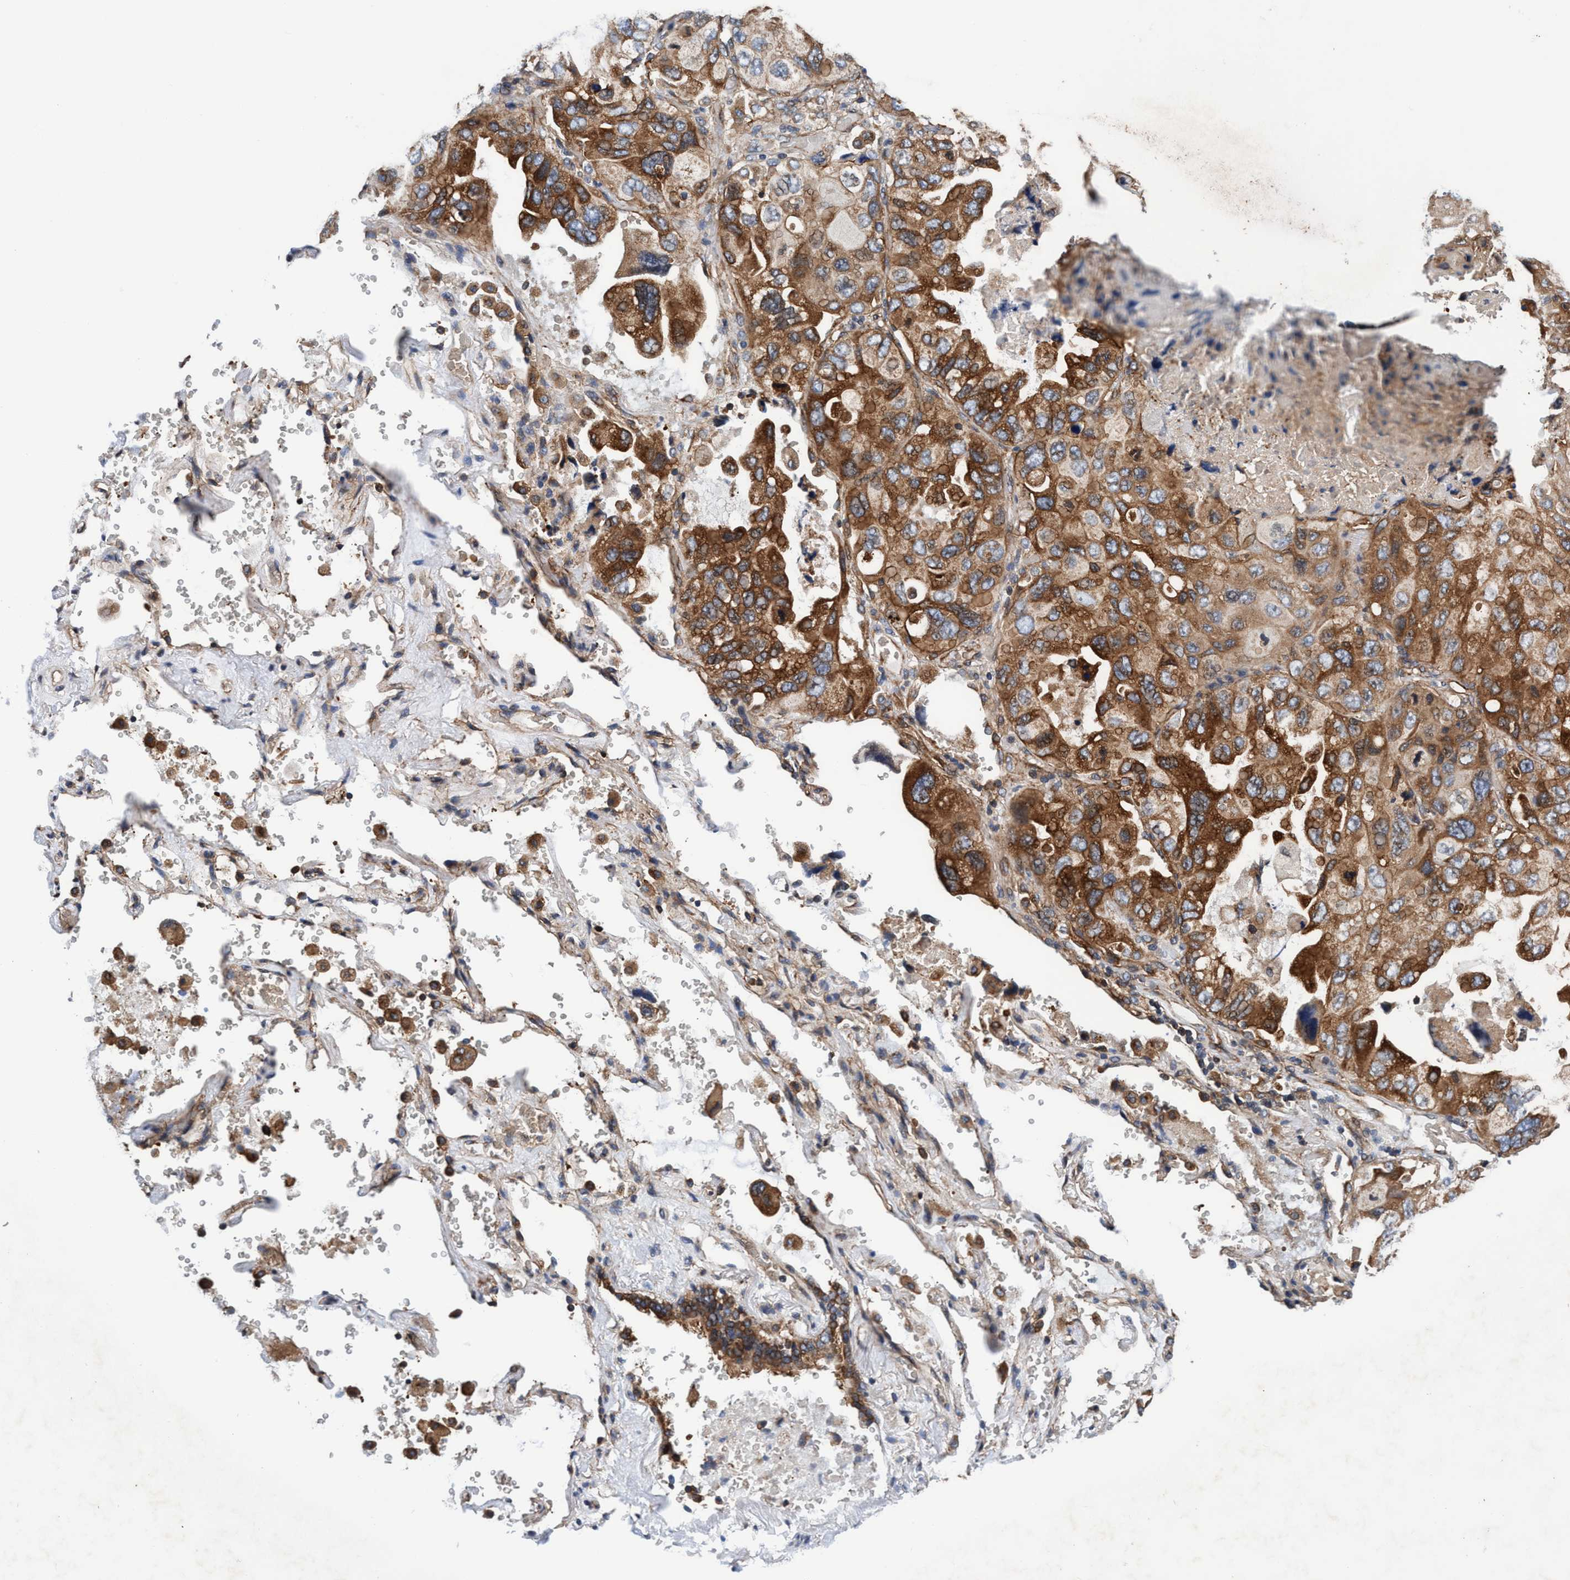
{"staining": {"intensity": "strong", "quantity": ">75%", "location": "cytoplasmic/membranous"}, "tissue": "lung cancer", "cell_type": "Tumor cells", "image_type": "cancer", "snomed": [{"axis": "morphology", "description": "Squamous cell carcinoma, NOS"}, {"axis": "topography", "description": "Lung"}], "caption": "High-magnification brightfield microscopy of lung cancer stained with DAB (brown) and counterstained with hematoxylin (blue). tumor cells exhibit strong cytoplasmic/membranous expression is identified in approximately>75% of cells.", "gene": "MCM3AP", "patient": {"sex": "female", "age": 73}}